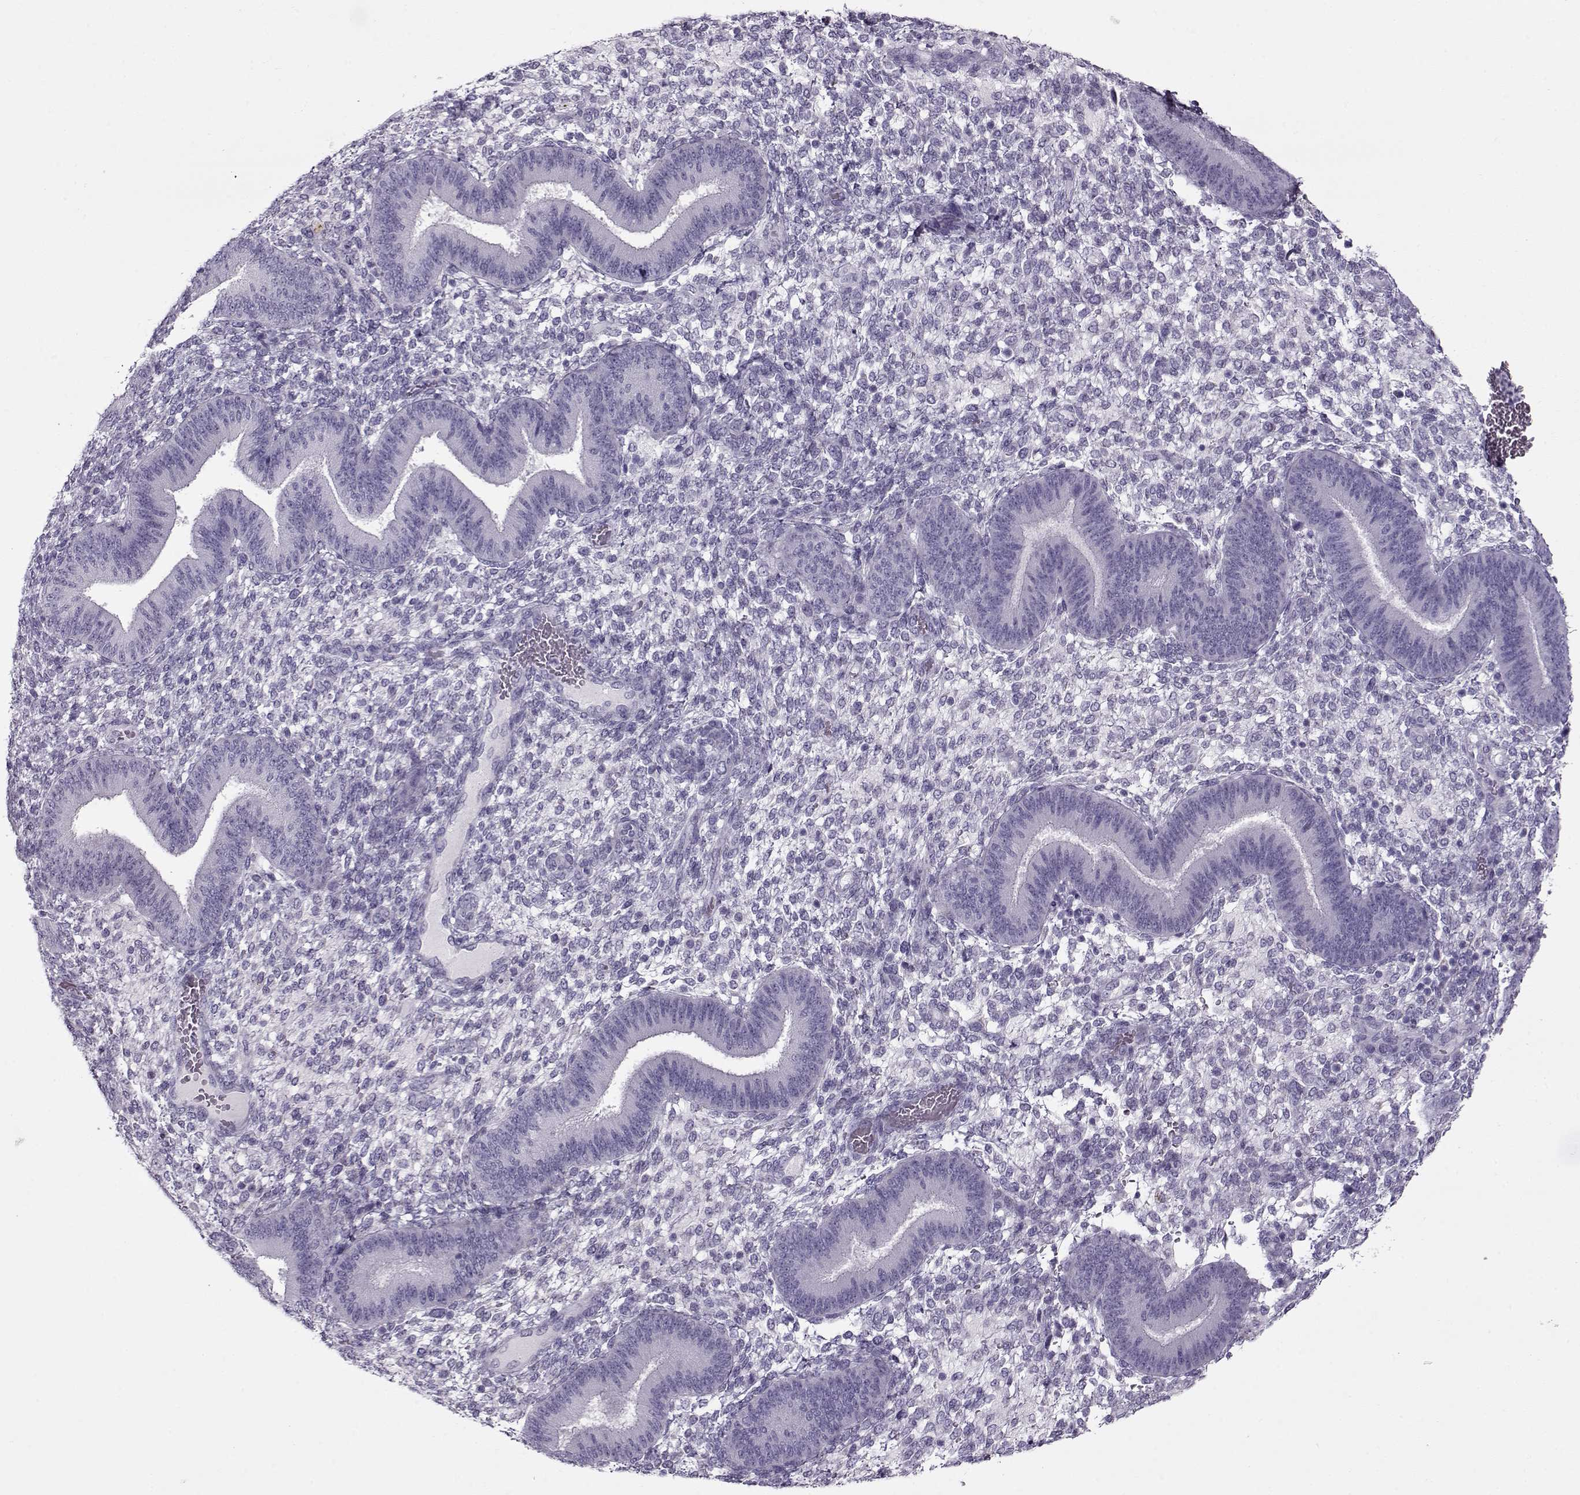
{"staining": {"intensity": "negative", "quantity": "none", "location": "none"}, "tissue": "endometrium", "cell_type": "Cells in endometrial stroma", "image_type": "normal", "snomed": [{"axis": "morphology", "description": "Normal tissue, NOS"}, {"axis": "topography", "description": "Endometrium"}], "caption": "High magnification brightfield microscopy of benign endometrium stained with DAB (3,3'-diaminobenzidine) (brown) and counterstained with hematoxylin (blue): cells in endometrial stroma show no significant positivity. (DAB (3,3'-diaminobenzidine) immunohistochemistry, high magnification).", "gene": "GAGE10", "patient": {"sex": "female", "age": 39}}